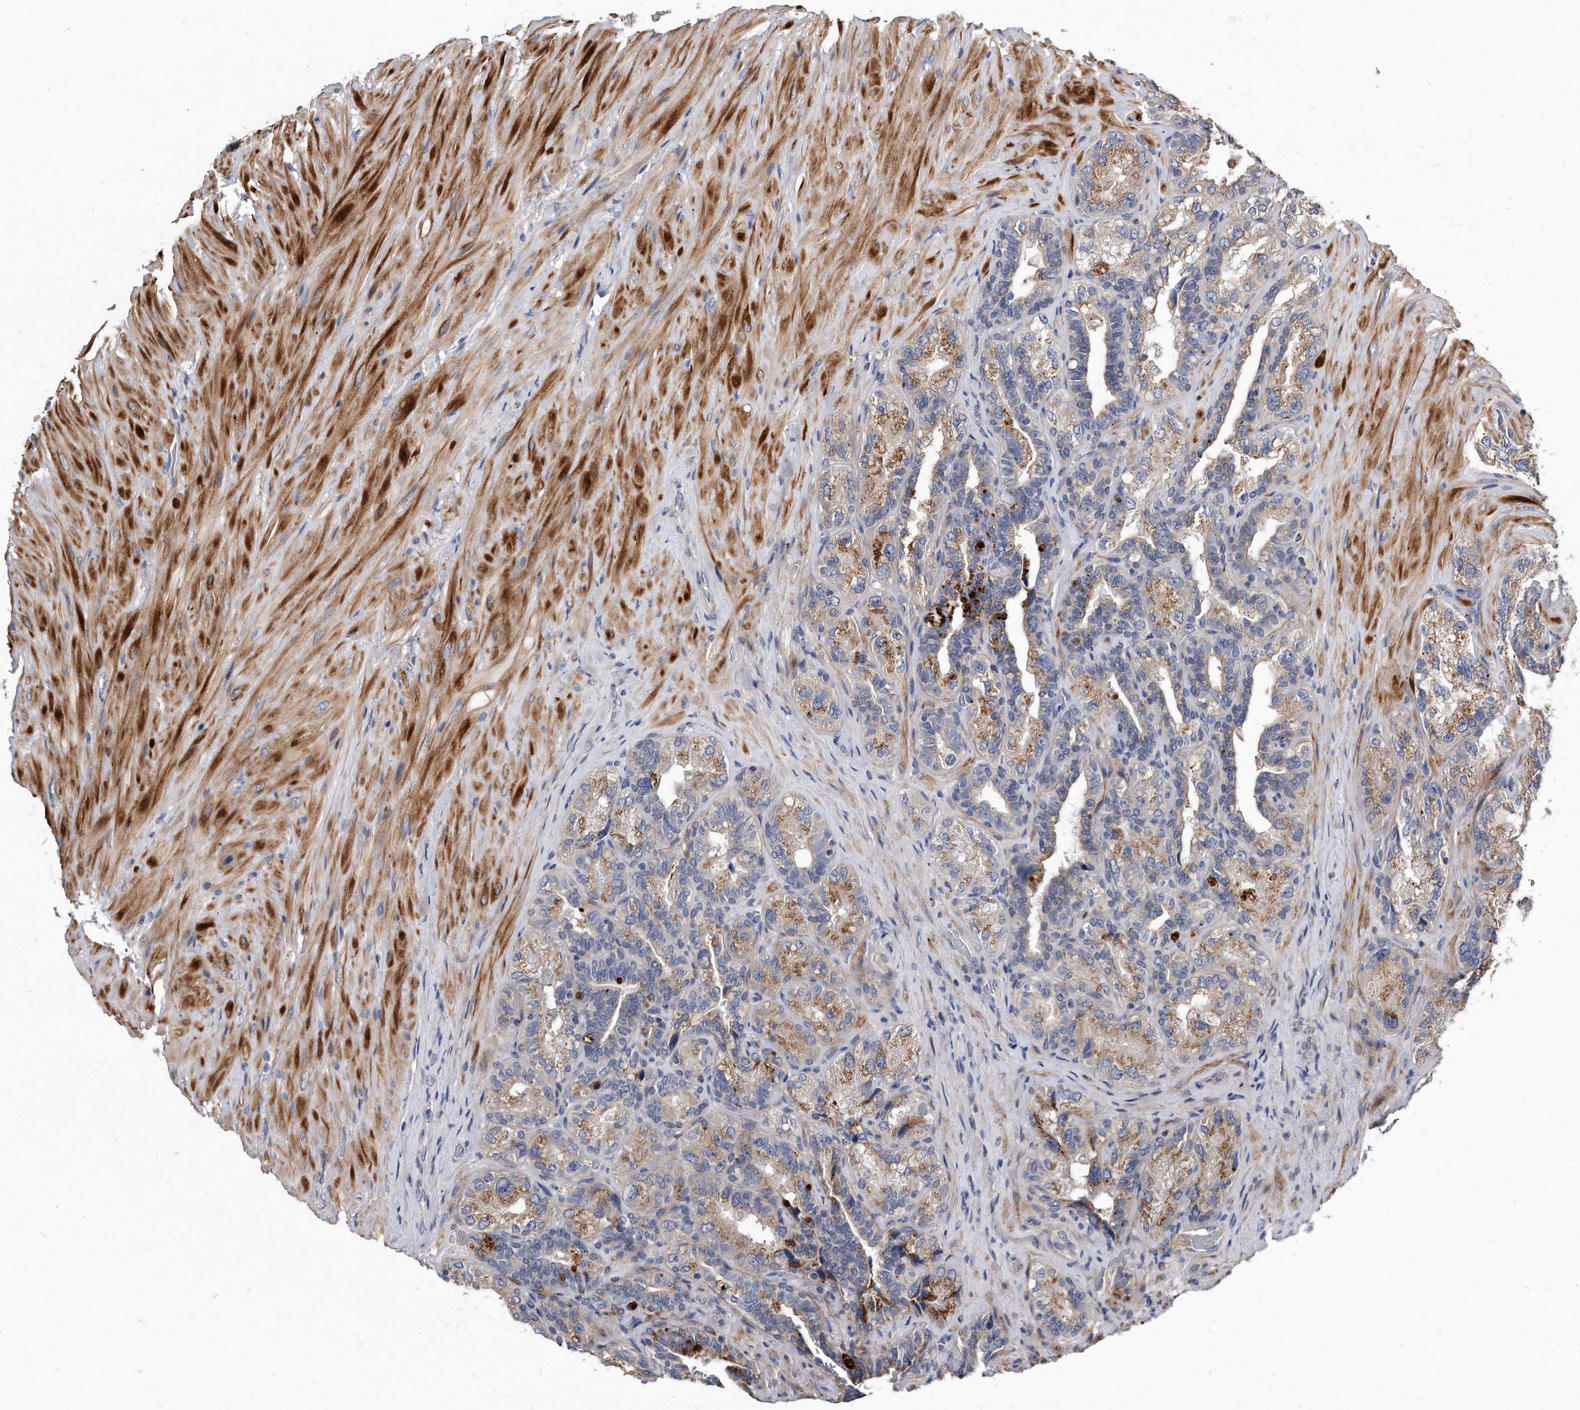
{"staining": {"intensity": "moderate", "quantity": ">75%", "location": "cytoplasmic/membranous"}, "tissue": "seminal vesicle", "cell_type": "Glandular cells", "image_type": "normal", "snomed": [{"axis": "morphology", "description": "Normal tissue, NOS"}, {"axis": "topography", "description": "Prostate"}, {"axis": "topography", "description": "Seminal veicle"}], "caption": "Immunohistochemistry of normal human seminal vesicle demonstrates medium levels of moderate cytoplasmic/membranous staining in approximately >75% of glandular cells.", "gene": "MGAT4A", "patient": {"sex": "male", "age": 67}}